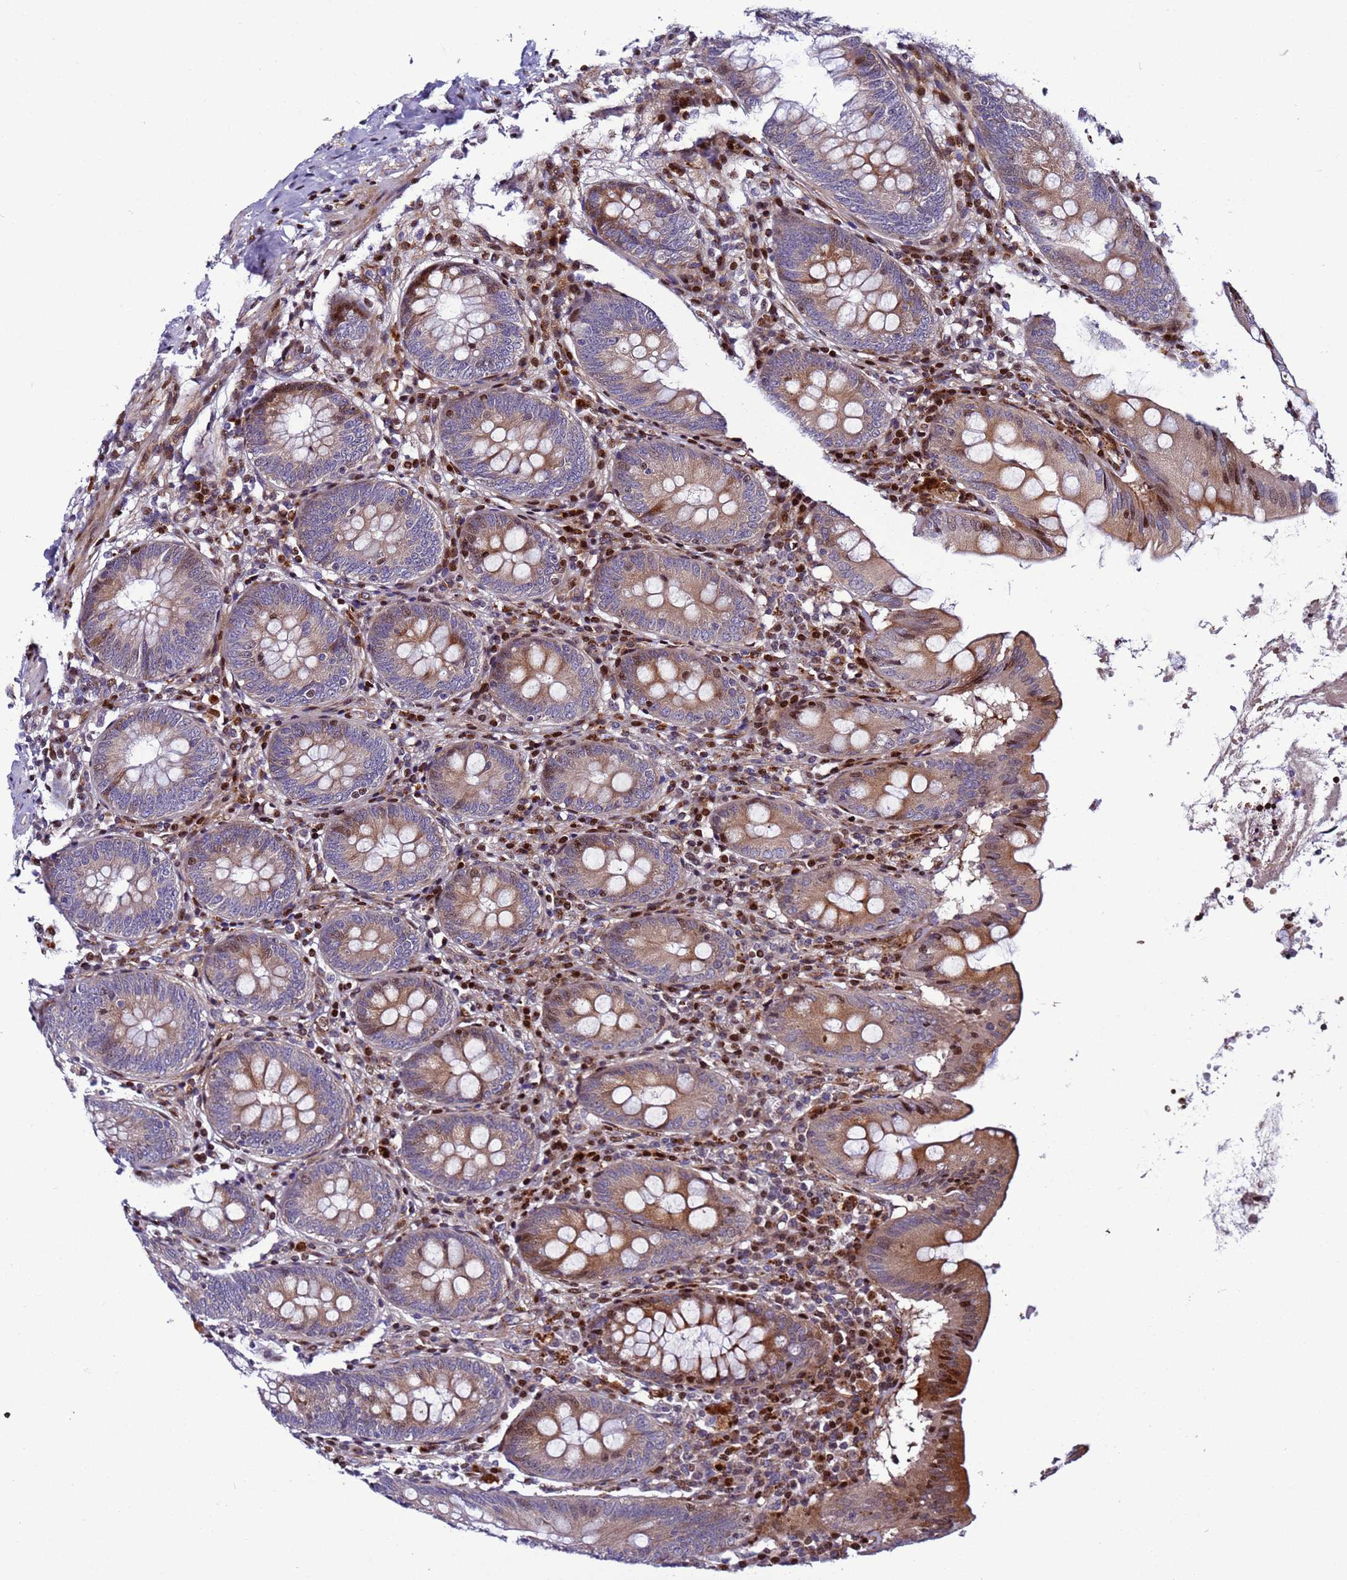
{"staining": {"intensity": "moderate", "quantity": "25%-75%", "location": "cytoplasmic/membranous,nuclear"}, "tissue": "appendix", "cell_type": "Glandular cells", "image_type": "normal", "snomed": [{"axis": "morphology", "description": "Normal tissue, NOS"}, {"axis": "topography", "description": "Appendix"}], "caption": "High-power microscopy captured an IHC micrograph of unremarkable appendix, revealing moderate cytoplasmic/membranous,nuclear positivity in about 25%-75% of glandular cells.", "gene": "WBP11", "patient": {"sex": "female", "age": 54}}